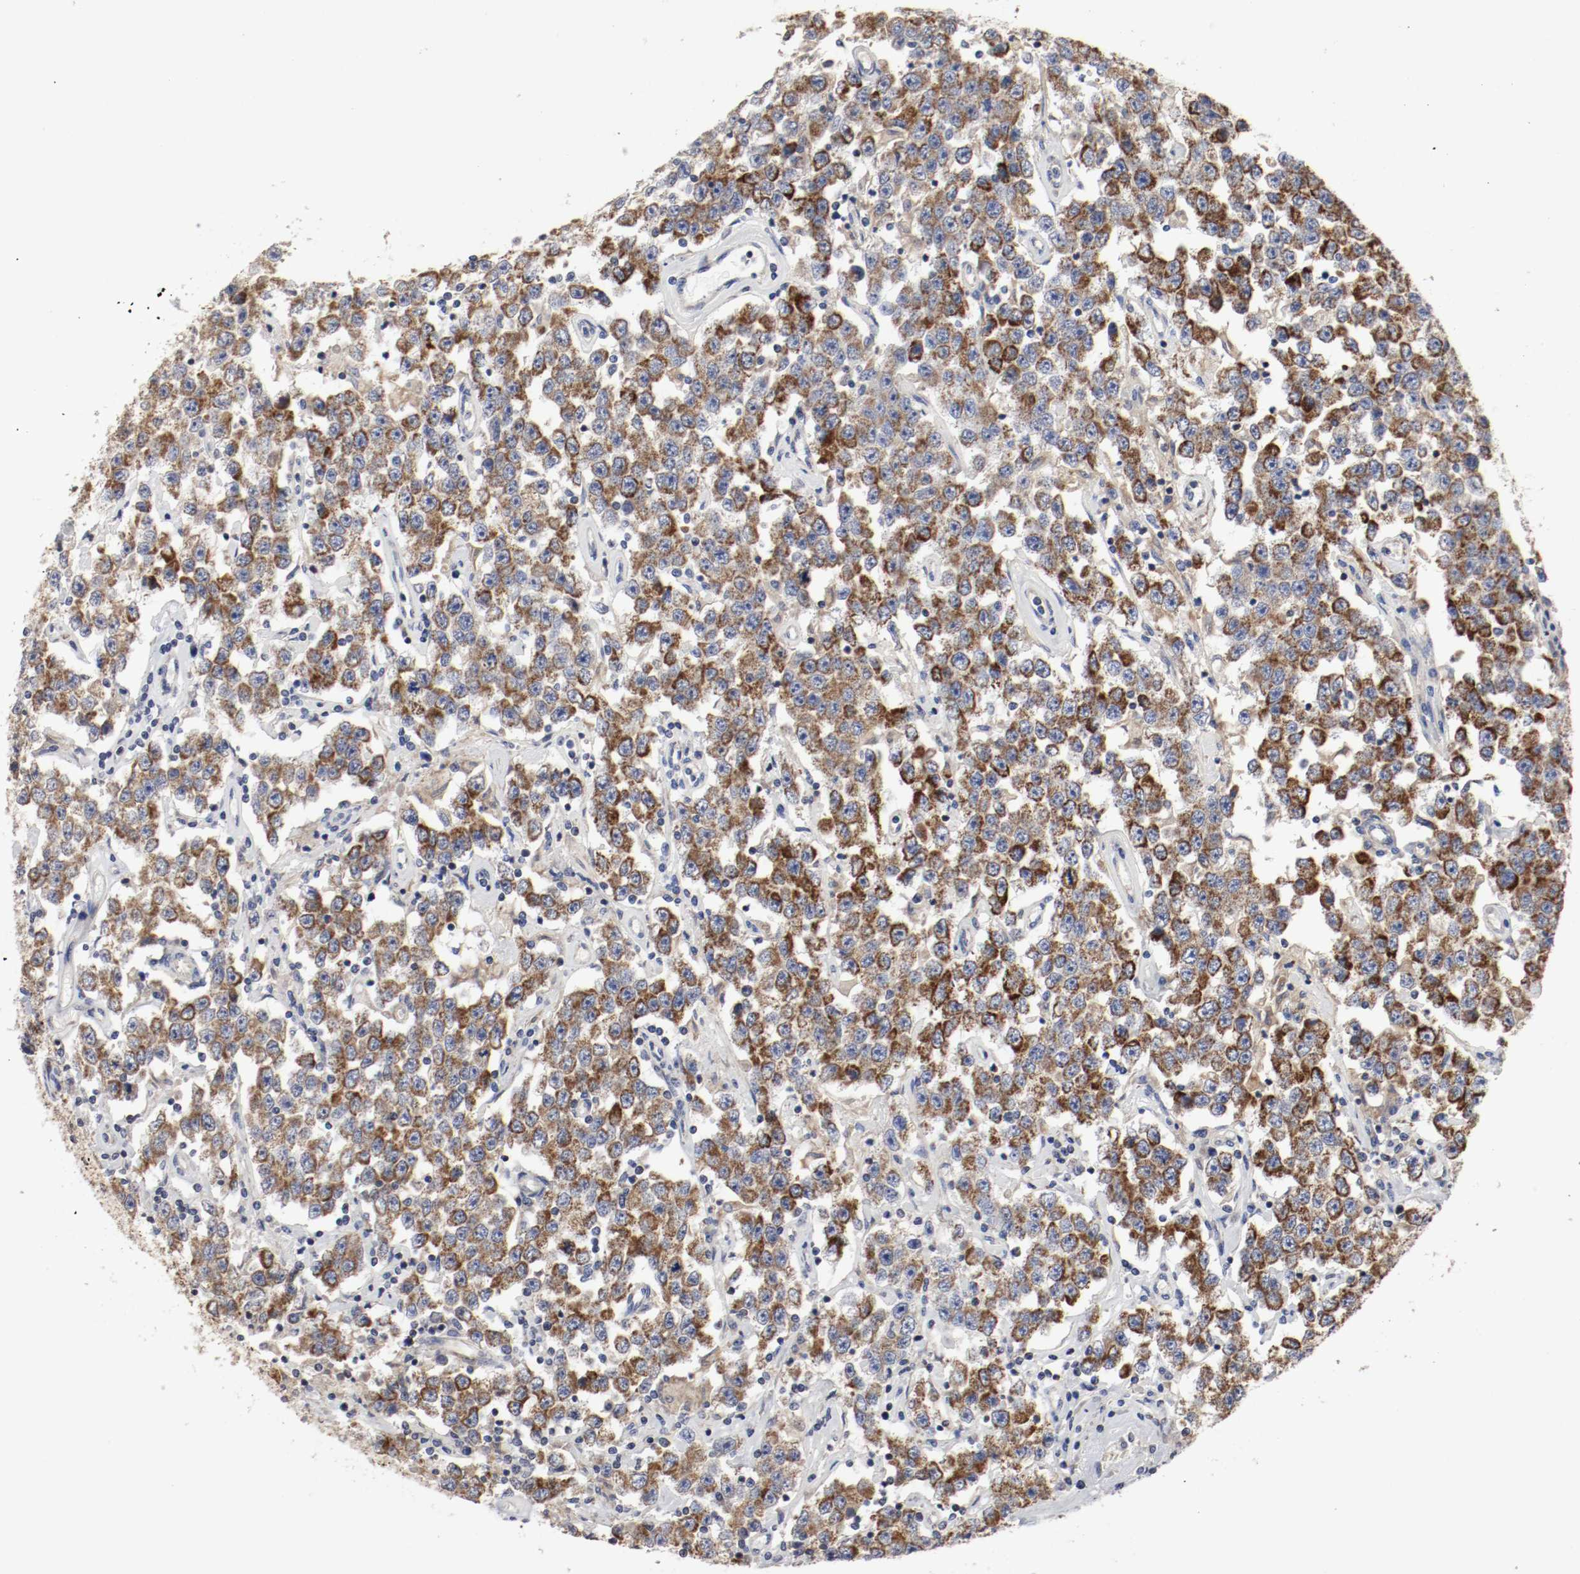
{"staining": {"intensity": "strong", "quantity": ">75%", "location": "cytoplasmic/membranous"}, "tissue": "testis cancer", "cell_type": "Tumor cells", "image_type": "cancer", "snomed": [{"axis": "morphology", "description": "Seminoma, NOS"}, {"axis": "topography", "description": "Testis"}], "caption": "This histopathology image reveals testis cancer (seminoma) stained with immunohistochemistry (IHC) to label a protein in brown. The cytoplasmic/membranous of tumor cells show strong positivity for the protein. Nuclei are counter-stained blue.", "gene": "AFG3L2", "patient": {"sex": "male", "age": 52}}